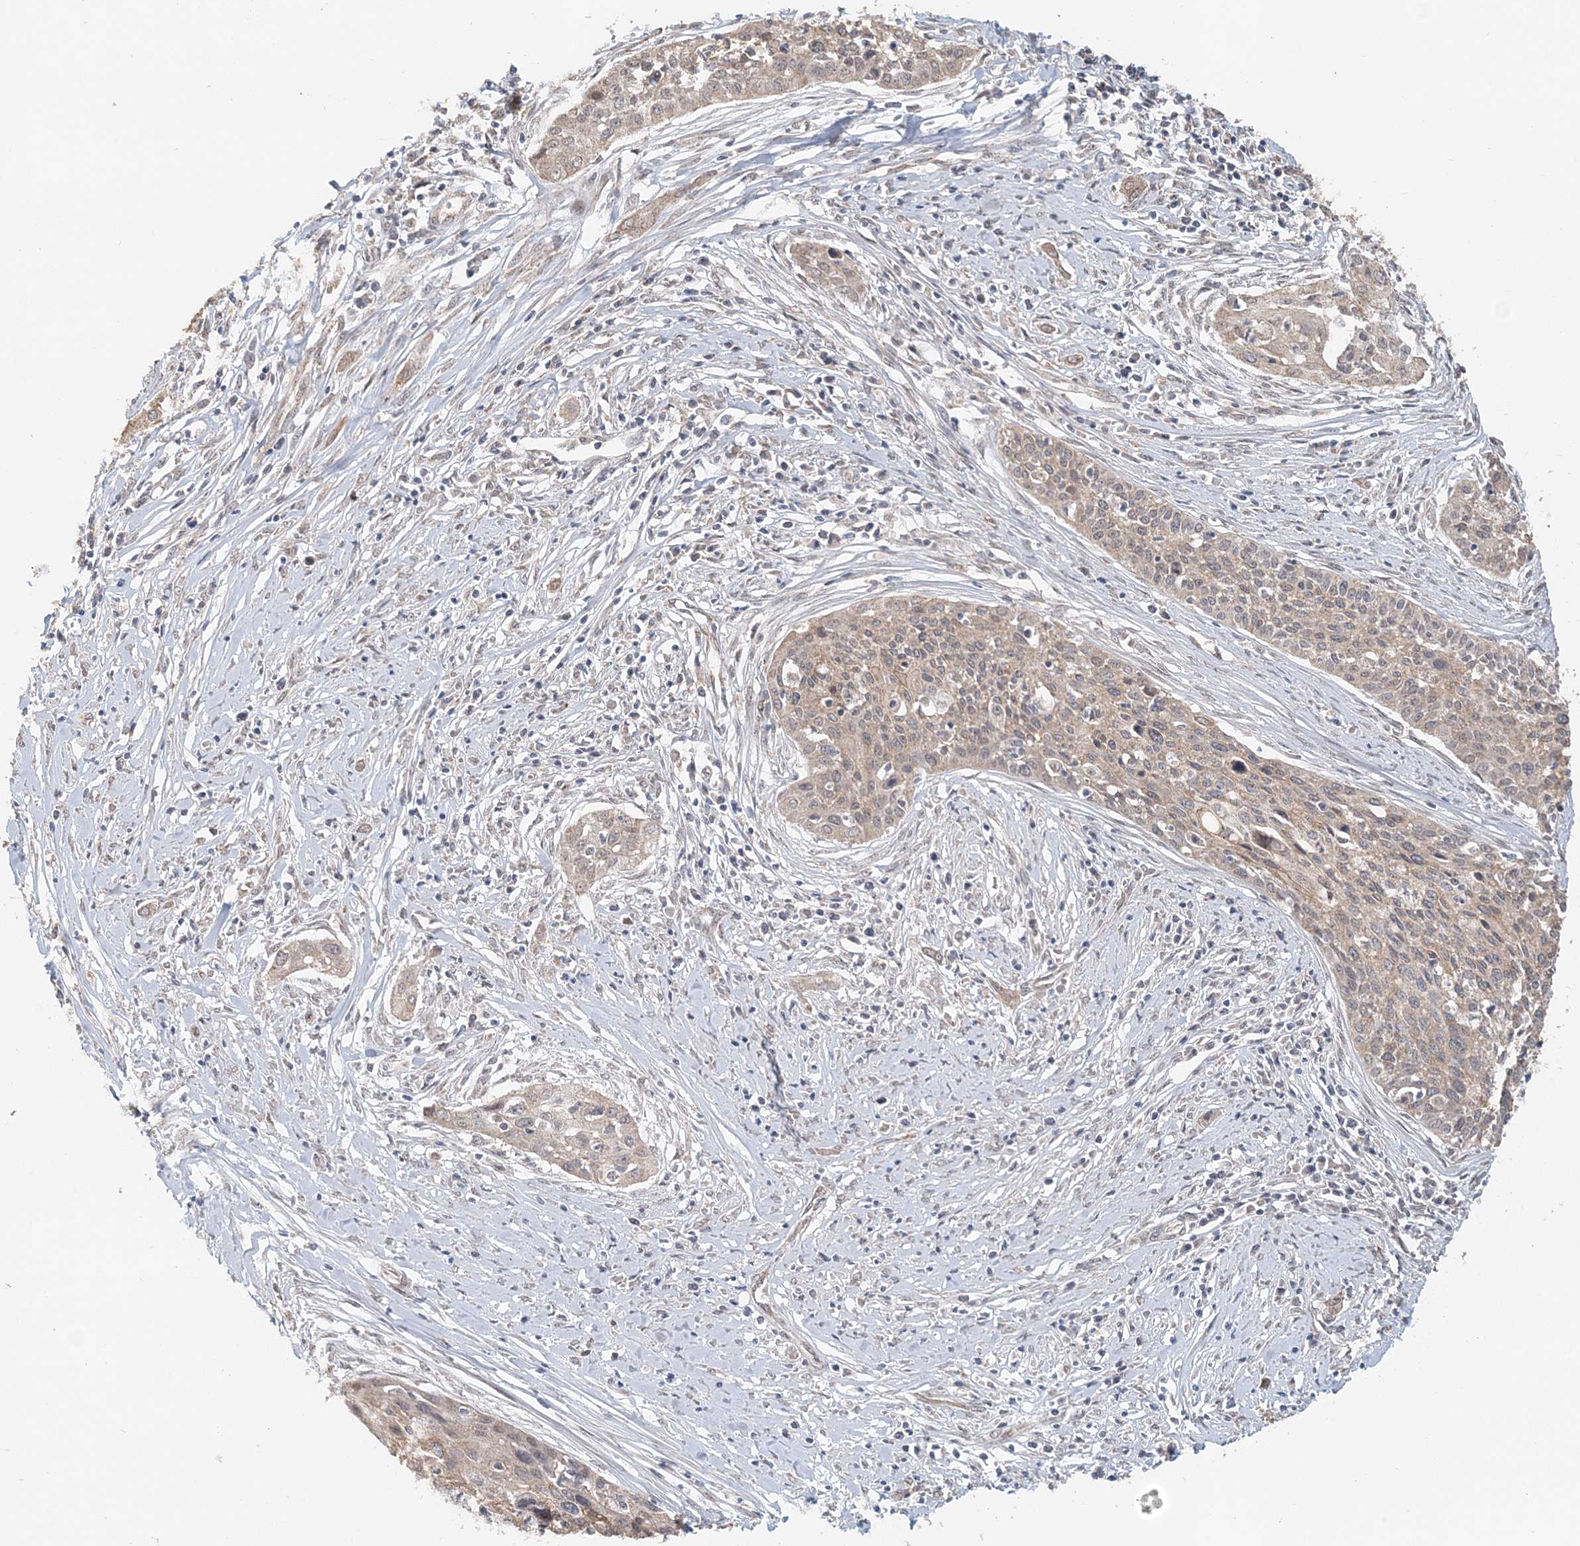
{"staining": {"intensity": "weak", "quantity": "25%-75%", "location": "cytoplasmic/membranous"}, "tissue": "cervical cancer", "cell_type": "Tumor cells", "image_type": "cancer", "snomed": [{"axis": "morphology", "description": "Squamous cell carcinoma, NOS"}, {"axis": "topography", "description": "Cervix"}], "caption": "Immunohistochemistry (DAB (3,3'-diaminobenzidine)) staining of cervical cancer displays weak cytoplasmic/membranous protein positivity in about 25%-75% of tumor cells. The staining was performed using DAB to visualize the protein expression in brown, while the nuclei were stained in blue with hematoxylin (Magnification: 20x).", "gene": "FBXO38", "patient": {"sex": "female", "age": 34}}